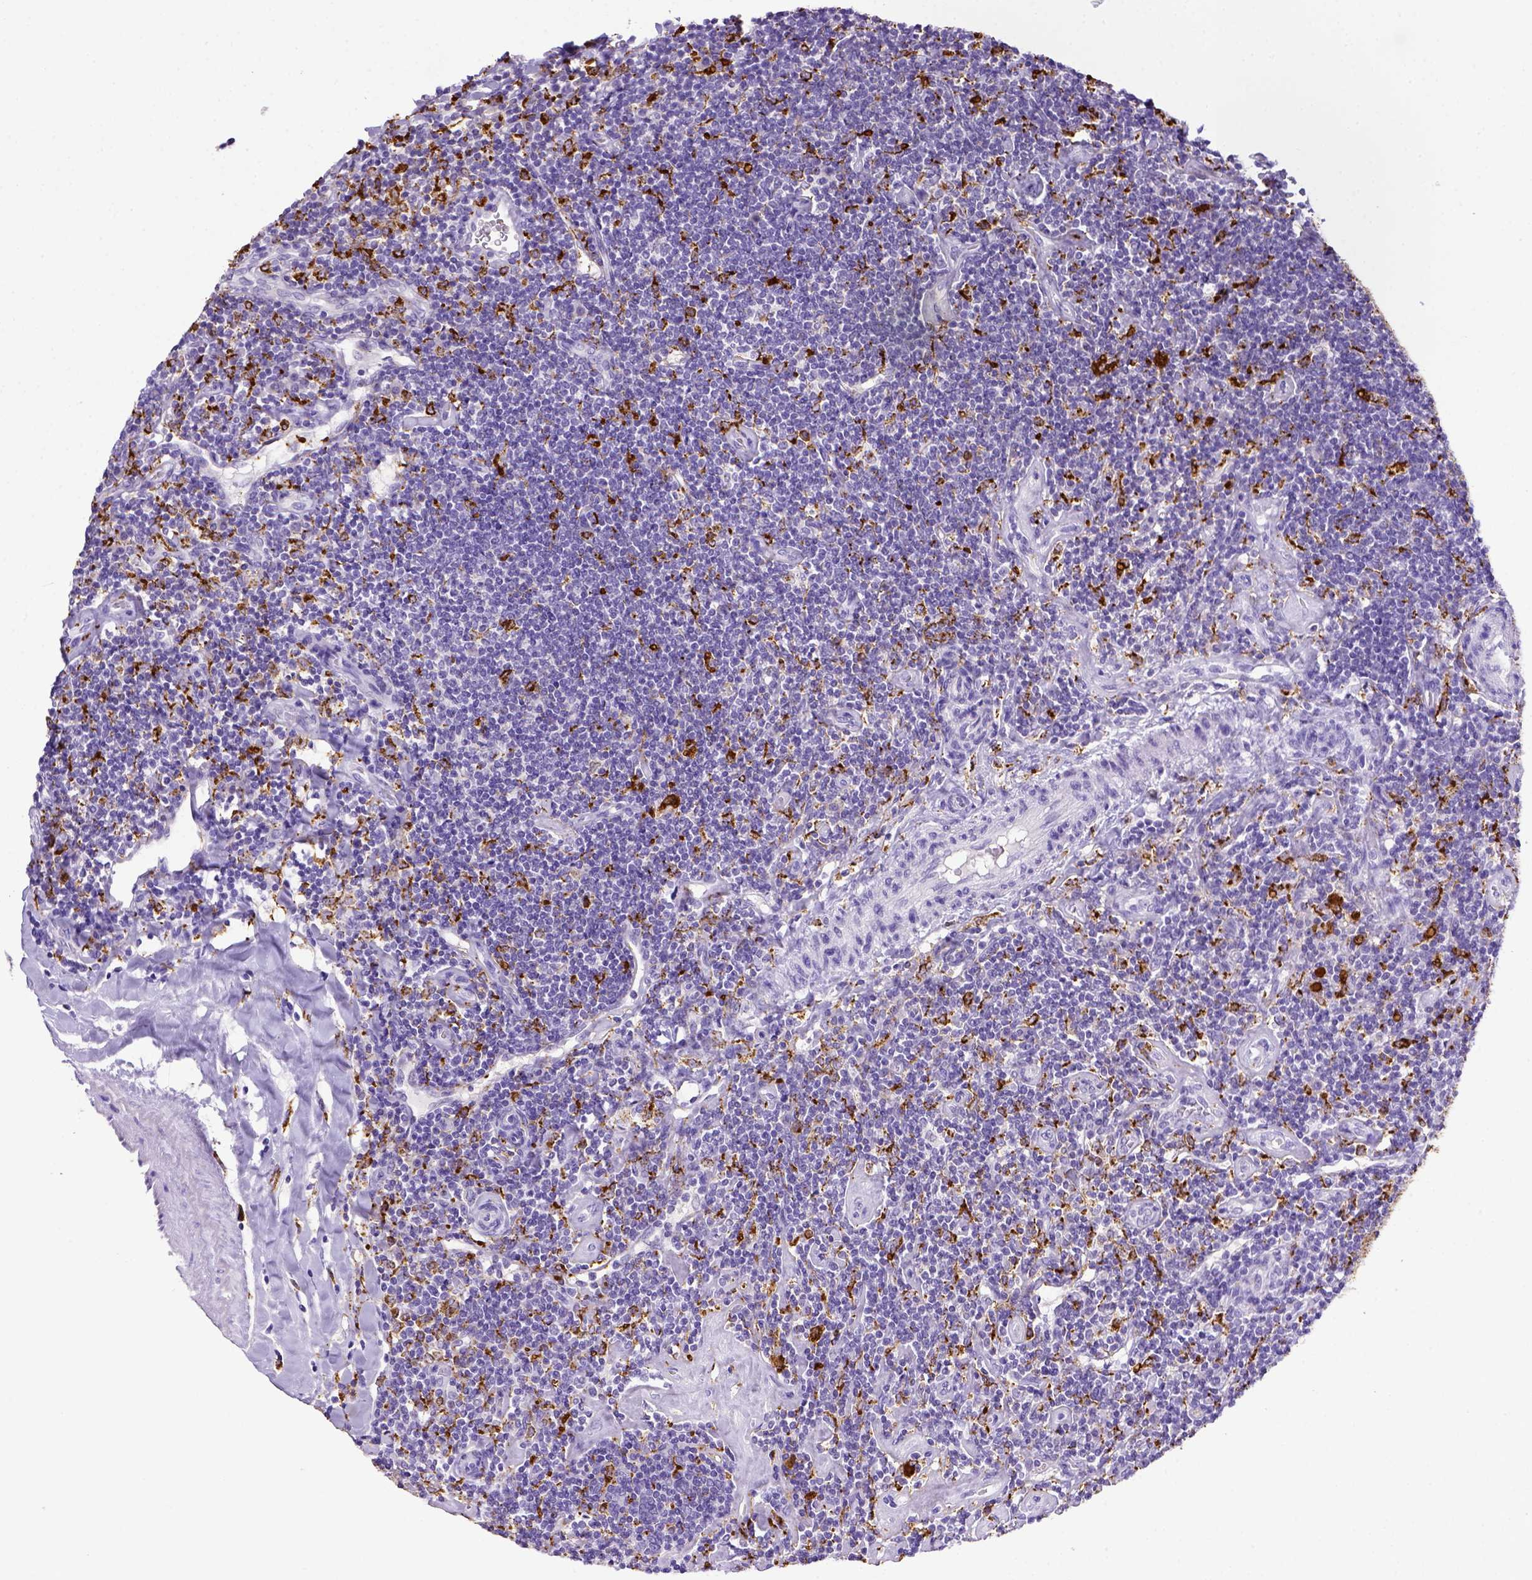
{"staining": {"intensity": "negative", "quantity": "none", "location": "none"}, "tissue": "lymphoma", "cell_type": "Tumor cells", "image_type": "cancer", "snomed": [{"axis": "morphology", "description": "Hodgkin's disease, NOS"}, {"axis": "topography", "description": "Lymph node"}], "caption": "IHC image of neoplastic tissue: human Hodgkin's disease stained with DAB demonstrates no significant protein expression in tumor cells.", "gene": "CD68", "patient": {"sex": "male", "age": 40}}